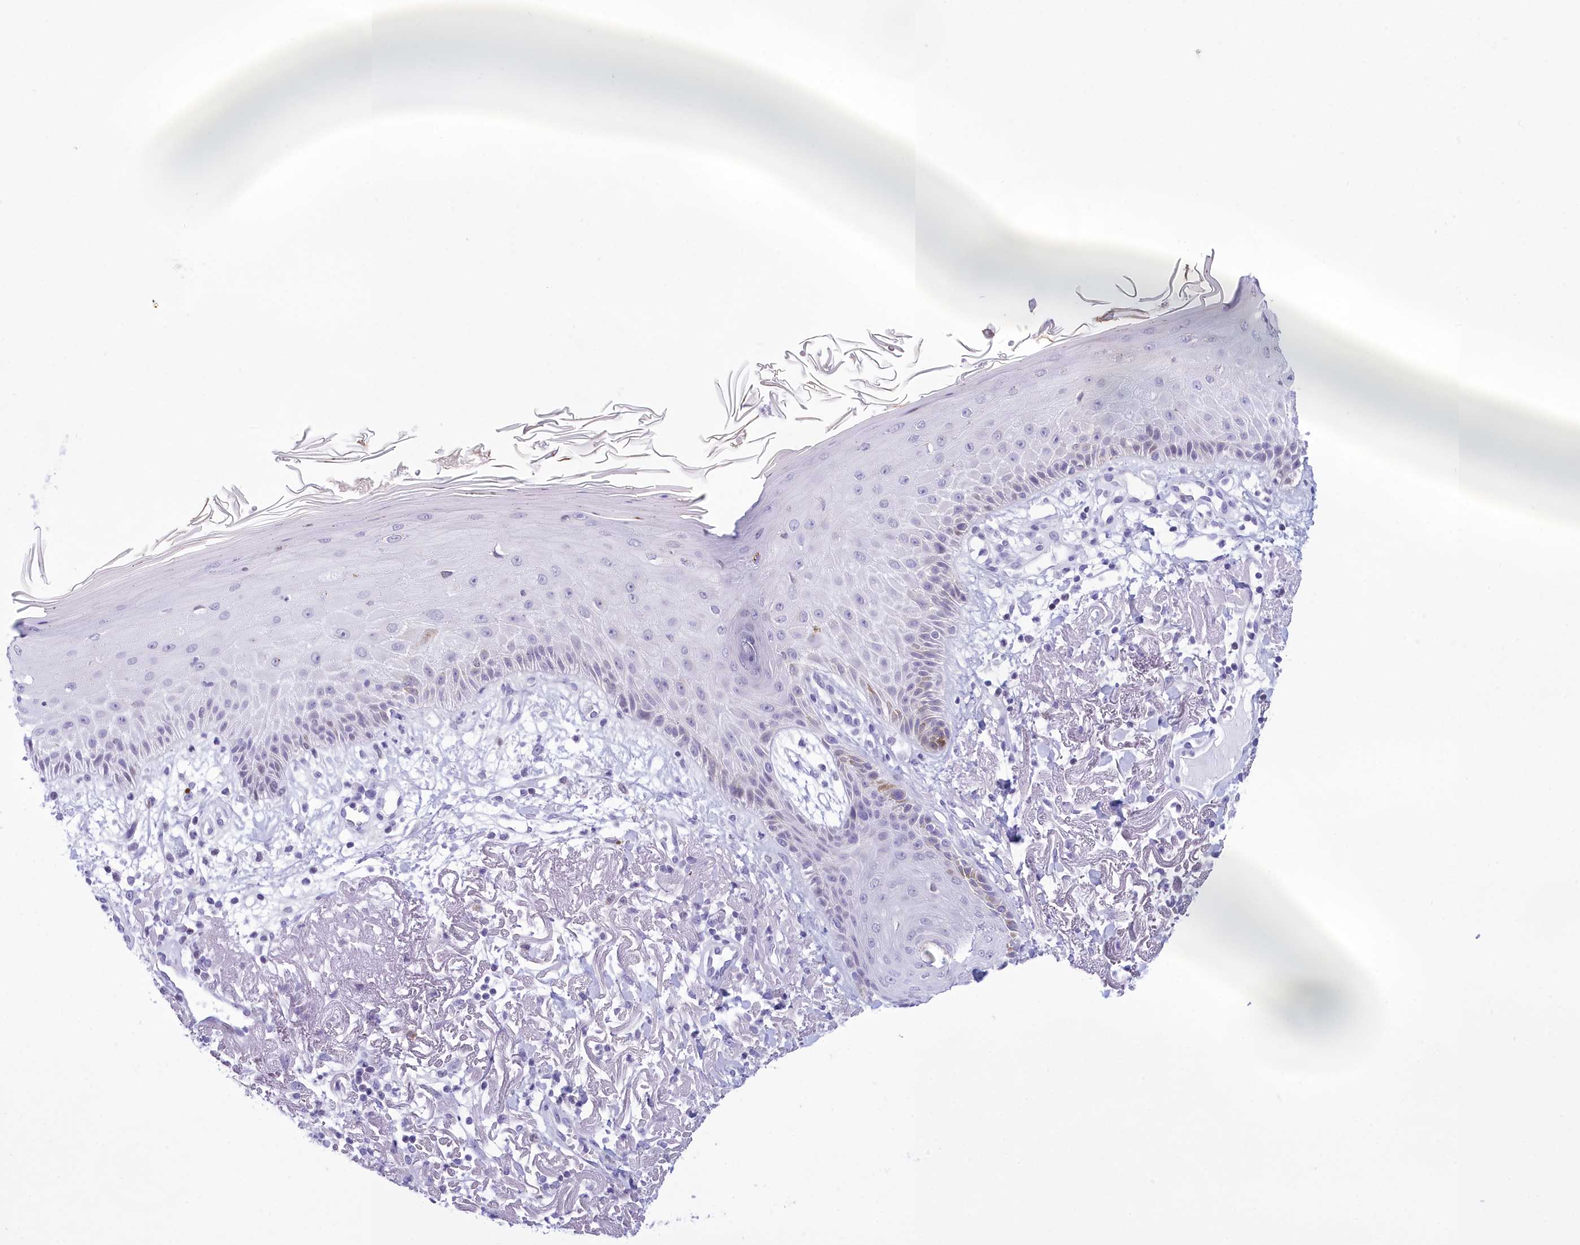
{"staining": {"intensity": "negative", "quantity": "none", "location": "none"}, "tissue": "skin cancer", "cell_type": "Tumor cells", "image_type": "cancer", "snomed": [{"axis": "morphology", "description": "Normal tissue, NOS"}, {"axis": "morphology", "description": "Squamous cell carcinoma, NOS"}, {"axis": "topography", "description": "Skin"}], "caption": "A micrograph of human squamous cell carcinoma (skin) is negative for staining in tumor cells.", "gene": "SNX20", "patient": {"sex": "male", "age": 72}}